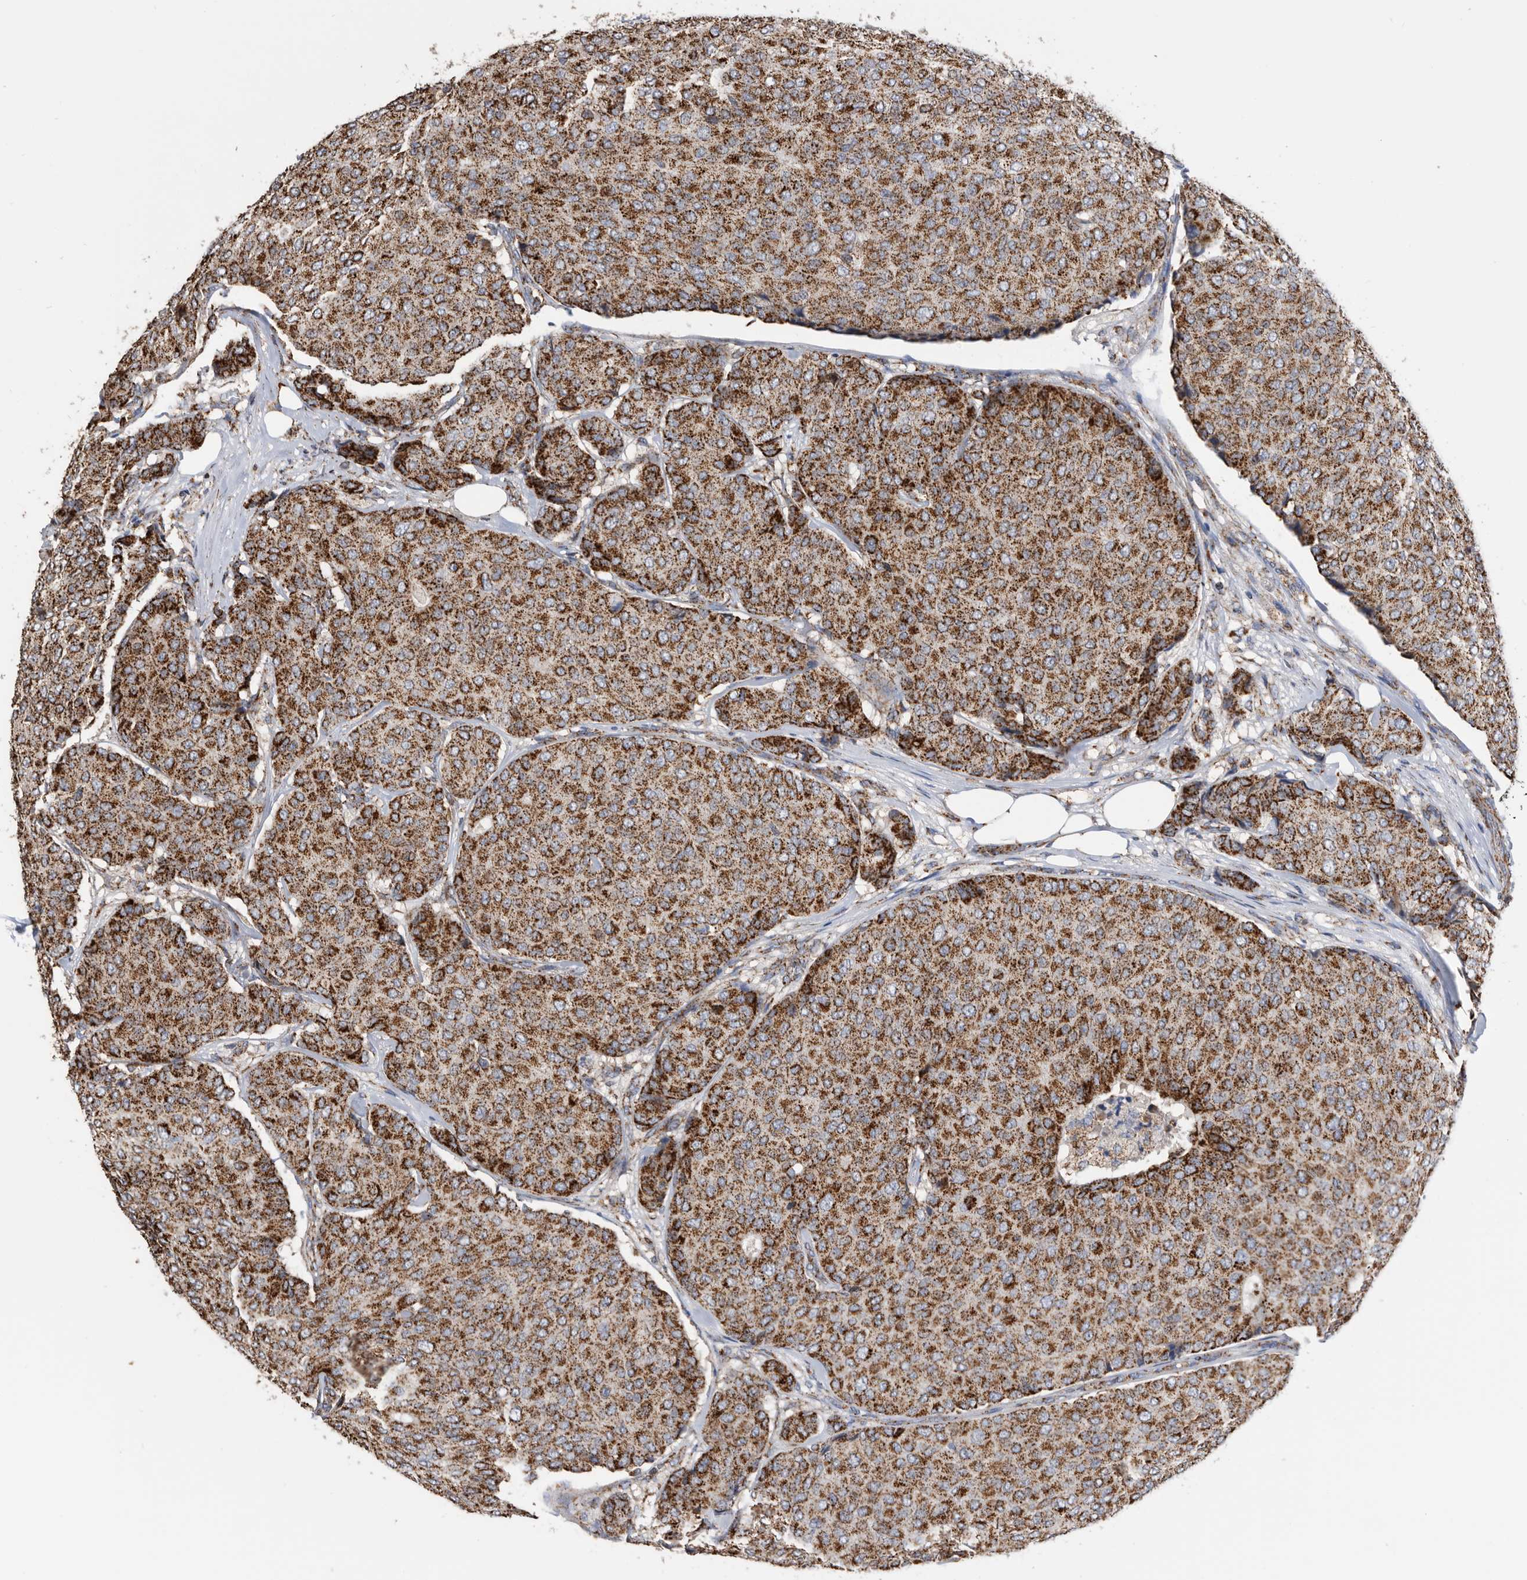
{"staining": {"intensity": "strong", "quantity": ">75%", "location": "cytoplasmic/membranous"}, "tissue": "breast cancer", "cell_type": "Tumor cells", "image_type": "cancer", "snomed": [{"axis": "morphology", "description": "Duct carcinoma"}, {"axis": "topography", "description": "Breast"}], "caption": "Immunohistochemistry staining of breast cancer, which shows high levels of strong cytoplasmic/membranous staining in about >75% of tumor cells indicating strong cytoplasmic/membranous protein expression. The staining was performed using DAB (3,3'-diaminobenzidine) (brown) for protein detection and nuclei were counterstained in hematoxylin (blue).", "gene": "WFDC1", "patient": {"sex": "female", "age": 75}}